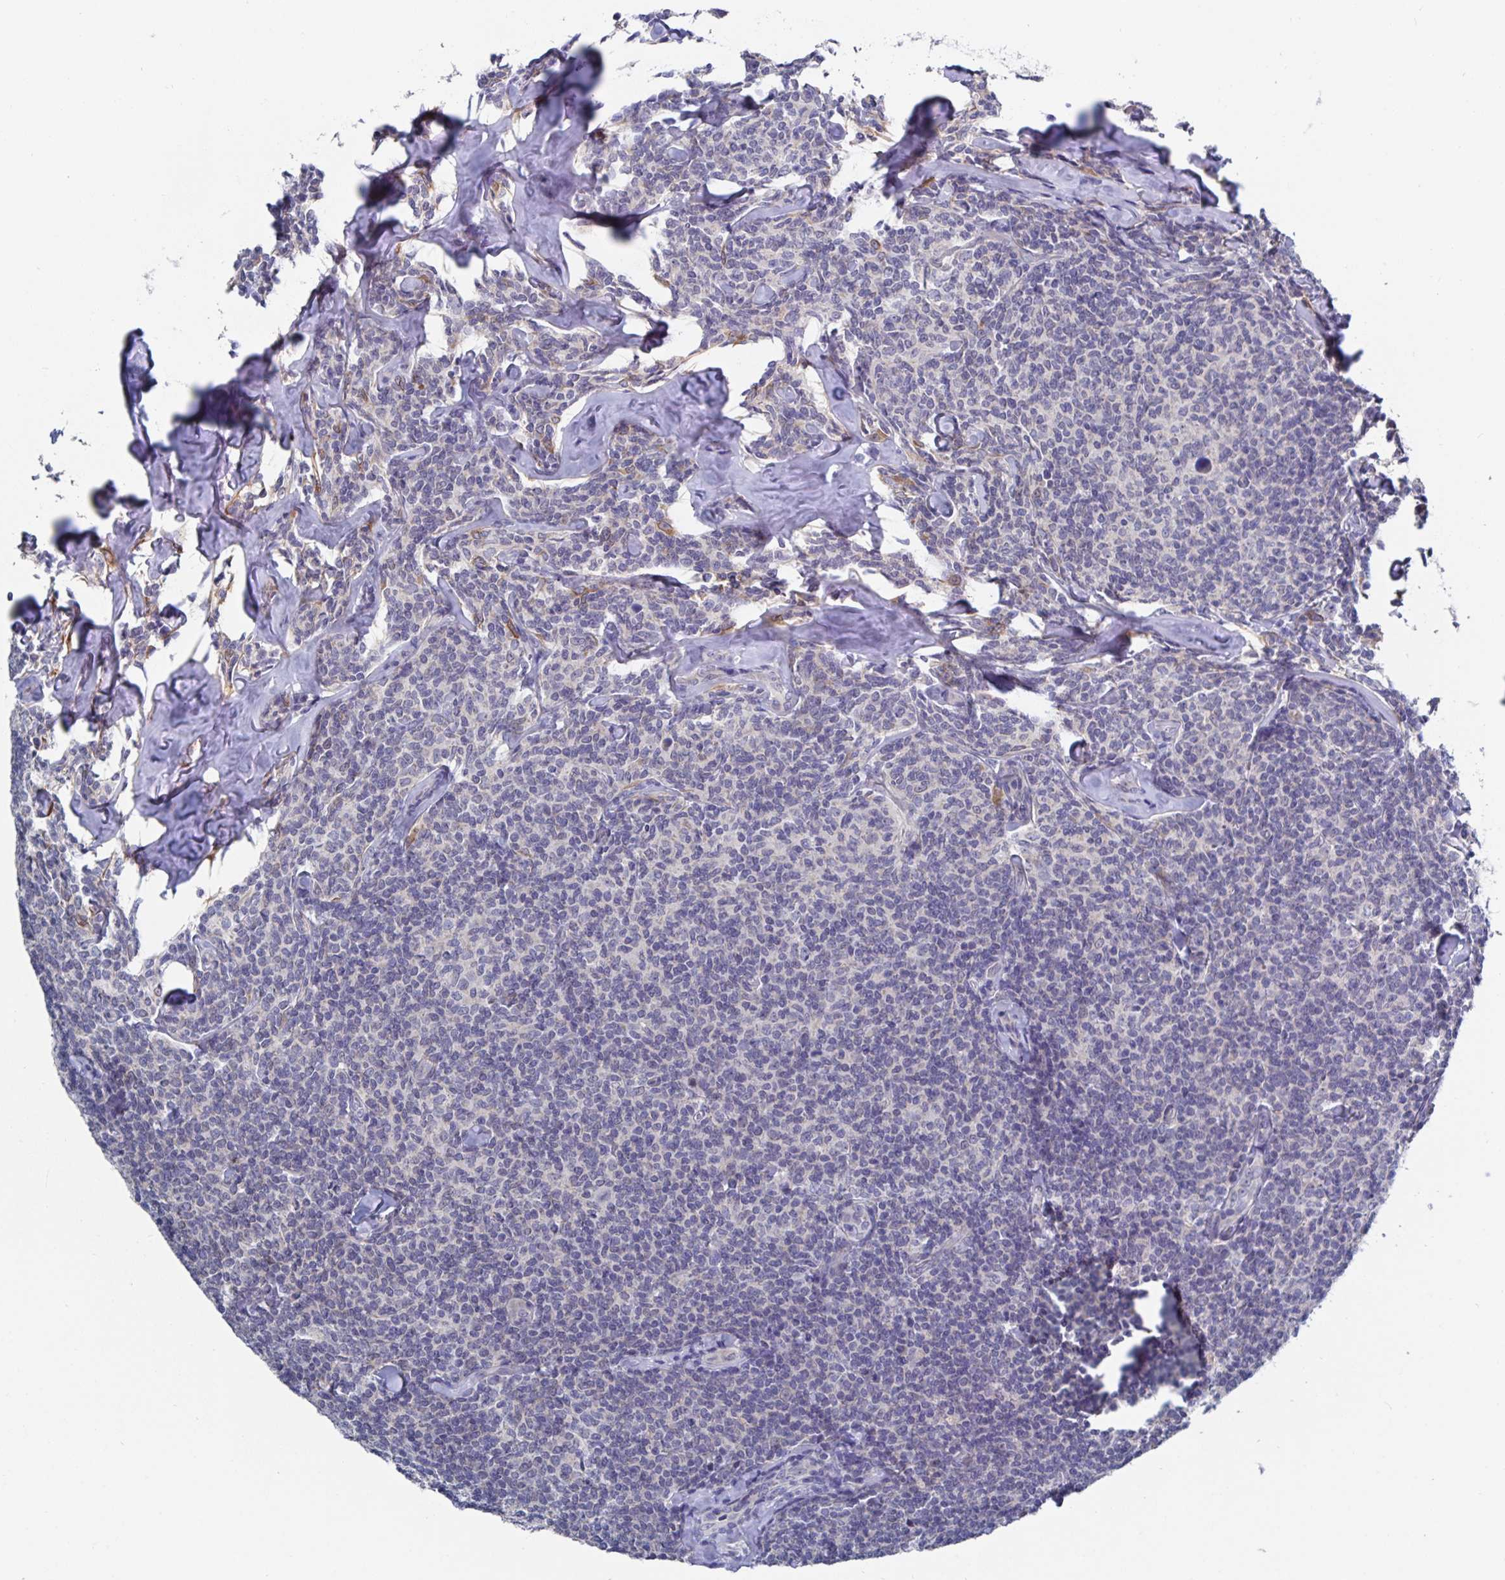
{"staining": {"intensity": "negative", "quantity": "none", "location": "none"}, "tissue": "lymphoma", "cell_type": "Tumor cells", "image_type": "cancer", "snomed": [{"axis": "morphology", "description": "Malignant lymphoma, non-Hodgkin's type, Low grade"}, {"axis": "topography", "description": "Lymph node"}], "caption": "Protein analysis of low-grade malignant lymphoma, non-Hodgkin's type shows no significant positivity in tumor cells.", "gene": "ZIK1", "patient": {"sex": "female", "age": 56}}